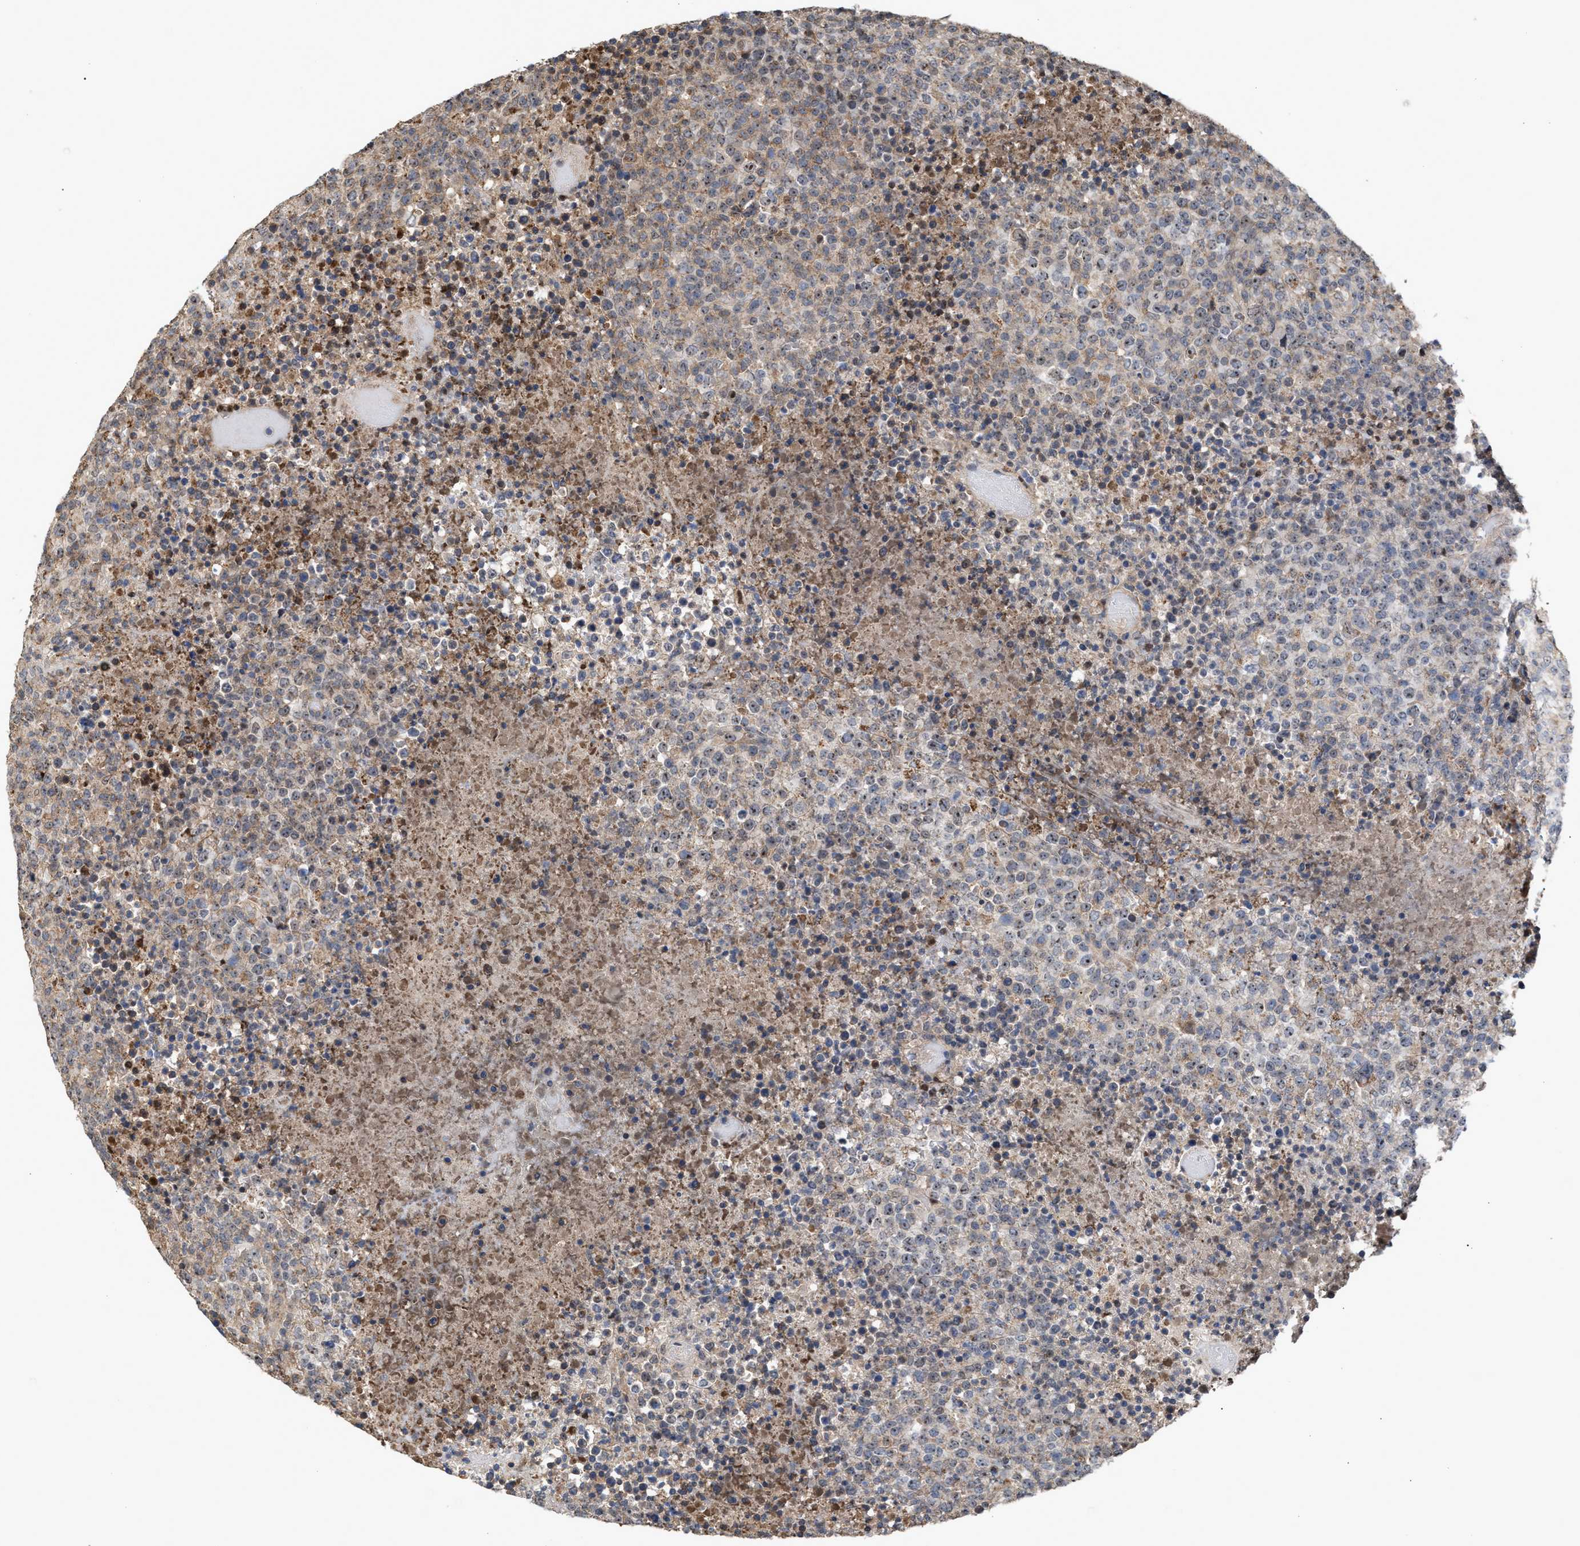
{"staining": {"intensity": "moderate", "quantity": "25%-75%", "location": "cytoplasmic/membranous,nuclear"}, "tissue": "lymphoma", "cell_type": "Tumor cells", "image_type": "cancer", "snomed": [{"axis": "morphology", "description": "Malignant lymphoma, non-Hodgkin's type, High grade"}, {"axis": "topography", "description": "Lymph node"}], "caption": "The immunohistochemical stain shows moderate cytoplasmic/membranous and nuclear expression in tumor cells of lymphoma tissue. (DAB IHC with brightfield microscopy, high magnification).", "gene": "EXOSC2", "patient": {"sex": "male", "age": 13}}